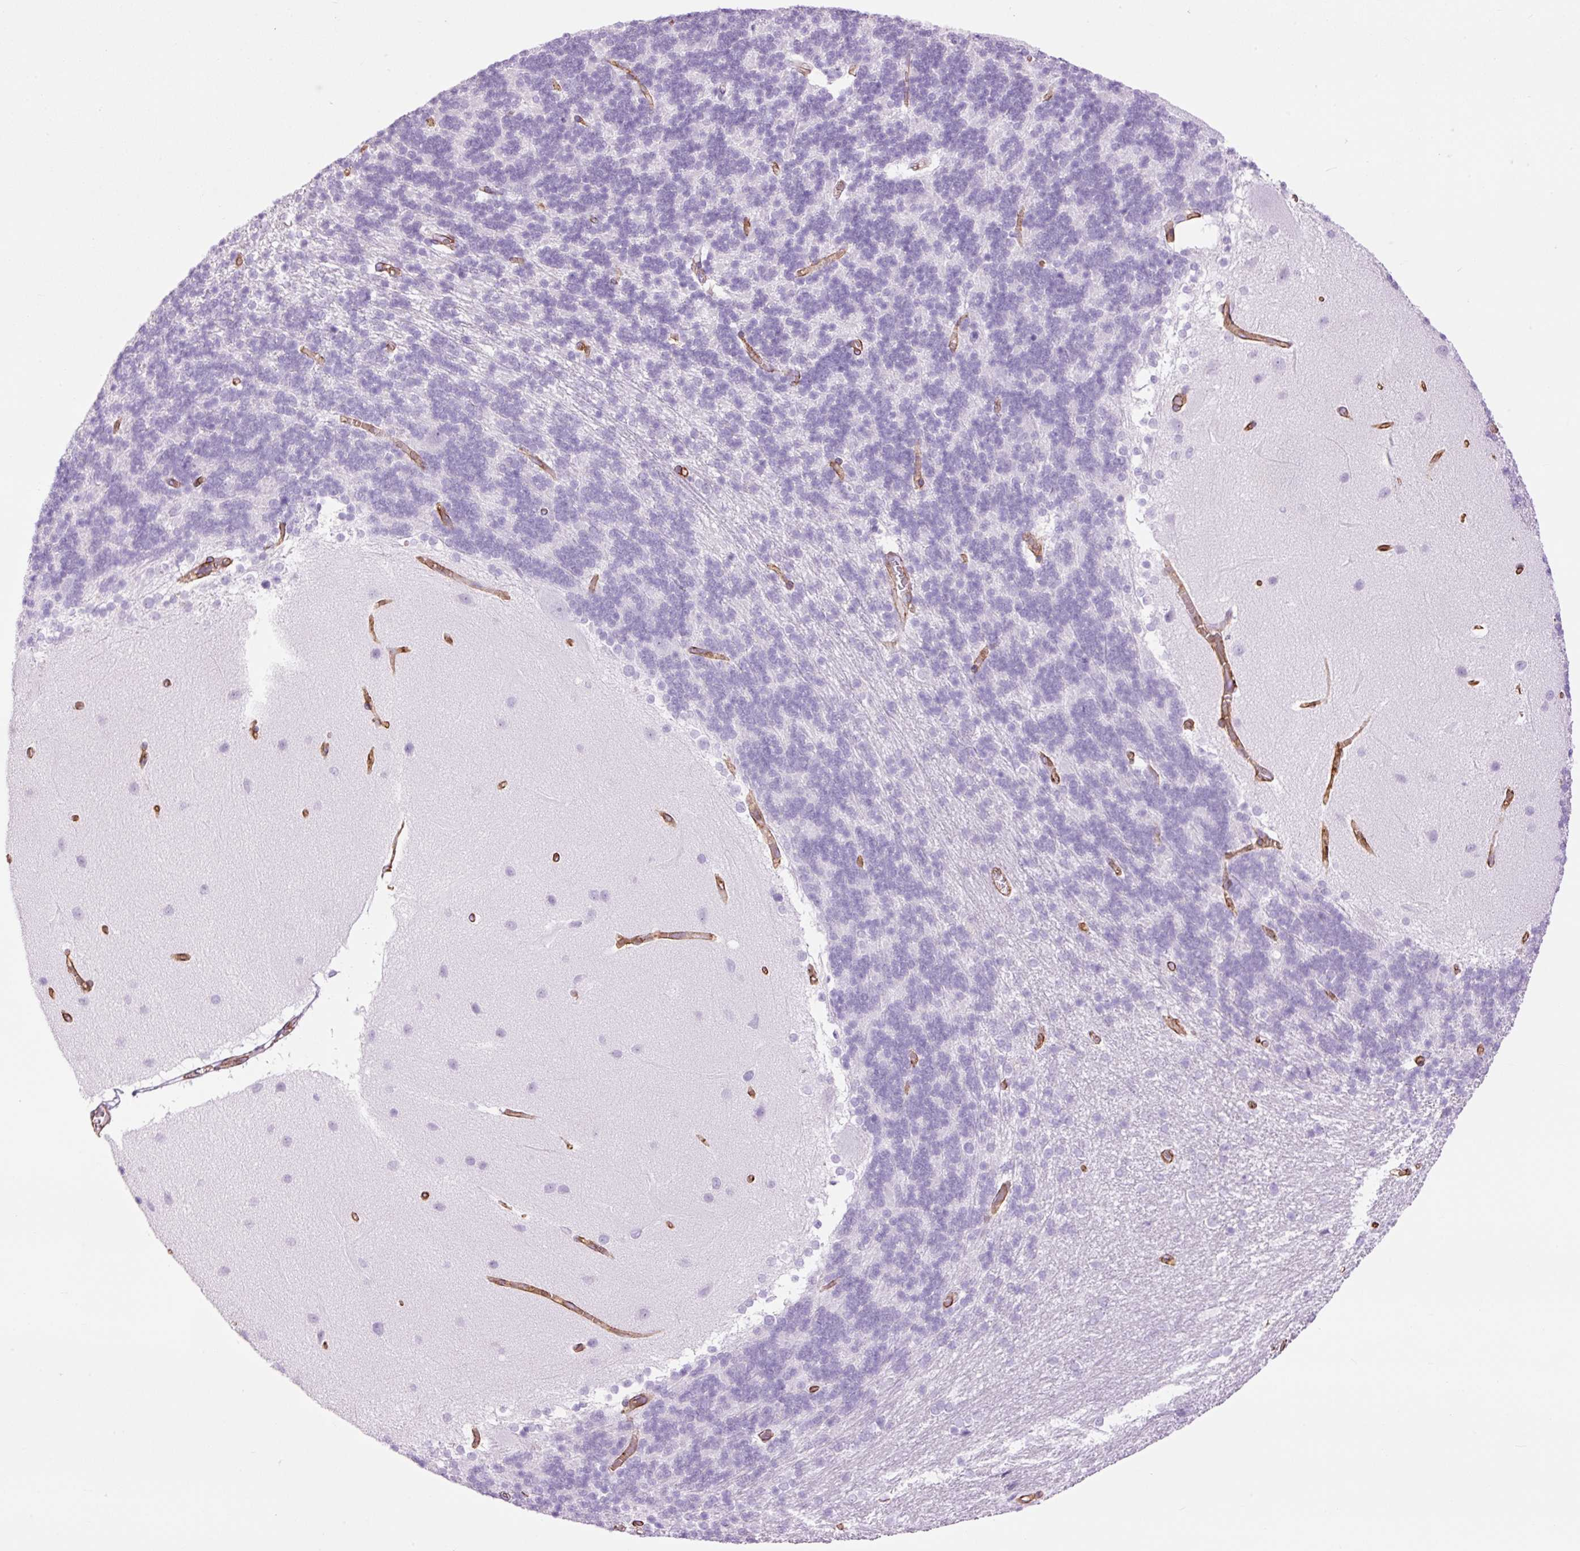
{"staining": {"intensity": "negative", "quantity": "none", "location": "none"}, "tissue": "cerebellum", "cell_type": "Cells in granular layer", "image_type": "normal", "snomed": [{"axis": "morphology", "description": "Normal tissue, NOS"}, {"axis": "topography", "description": "Cerebellum"}], "caption": "IHC histopathology image of benign human cerebellum stained for a protein (brown), which demonstrates no expression in cells in granular layer.", "gene": "CAV1", "patient": {"sex": "female", "age": 54}}